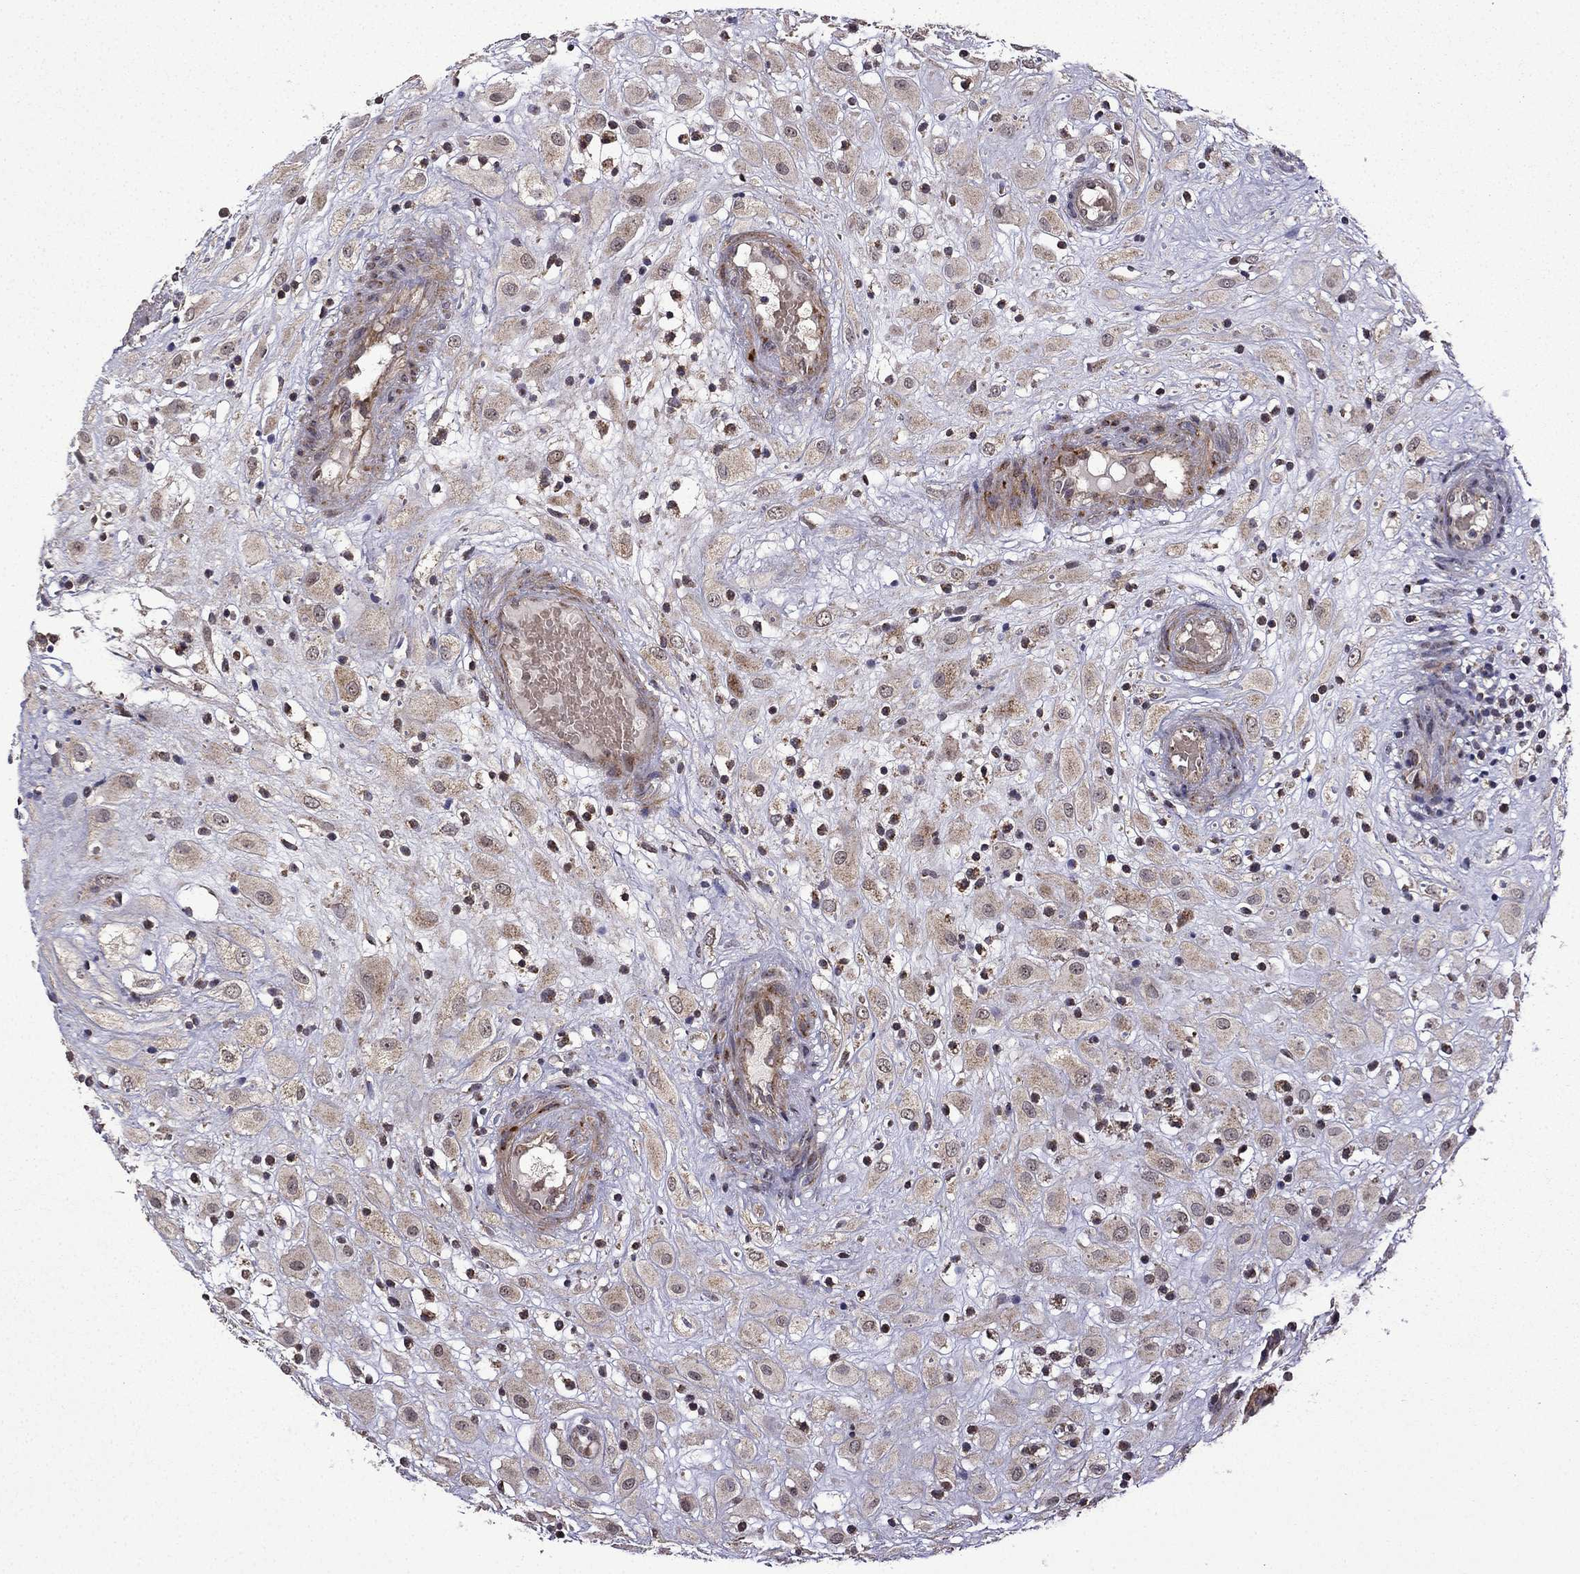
{"staining": {"intensity": "weak", "quantity": ">75%", "location": "cytoplasmic/membranous"}, "tissue": "placenta", "cell_type": "Decidual cells", "image_type": "normal", "snomed": [{"axis": "morphology", "description": "Normal tissue, NOS"}, {"axis": "topography", "description": "Placenta"}], "caption": "The micrograph shows immunohistochemical staining of benign placenta. There is weak cytoplasmic/membranous positivity is appreciated in about >75% of decidual cells.", "gene": "TAB2", "patient": {"sex": "female", "age": 24}}